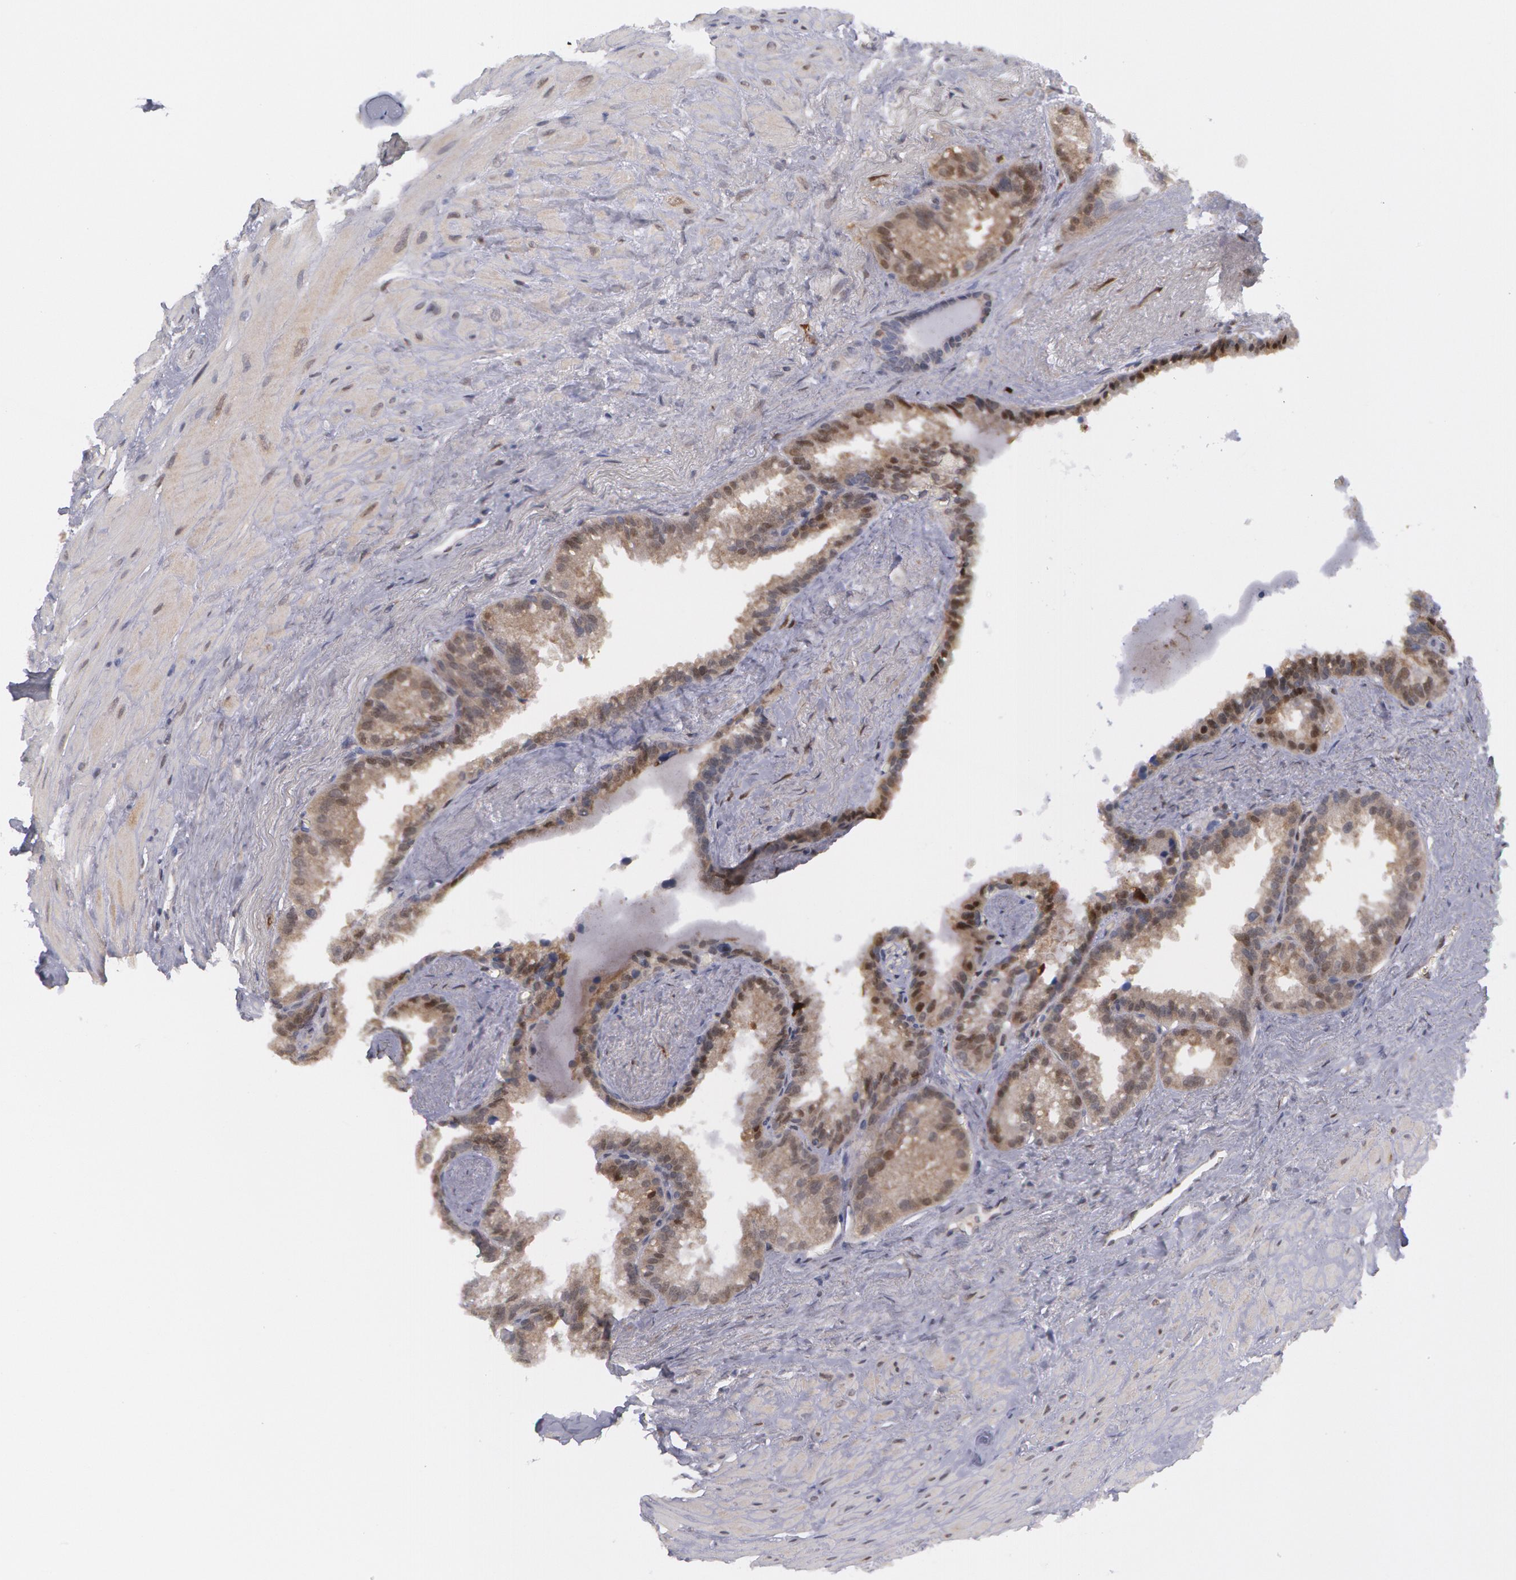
{"staining": {"intensity": "moderate", "quantity": "25%-75%", "location": "cytoplasmic/membranous,nuclear"}, "tissue": "seminal vesicle", "cell_type": "Glandular cells", "image_type": "normal", "snomed": [{"axis": "morphology", "description": "Normal tissue, NOS"}, {"axis": "topography", "description": "Prostate"}, {"axis": "topography", "description": "Seminal veicle"}], "caption": "Immunohistochemistry (DAB (3,3'-diaminobenzidine)) staining of unremarkable human seminal vesicle displays moderate cytoplasmic/membranous,nuclear protein staining in approximately 25%-75% of glandular cells. (Brightfield microscopy of DAB IHC at high magnification).", "gene": "TXNRD1", "patient": {"sex": "male", "age": 63}}